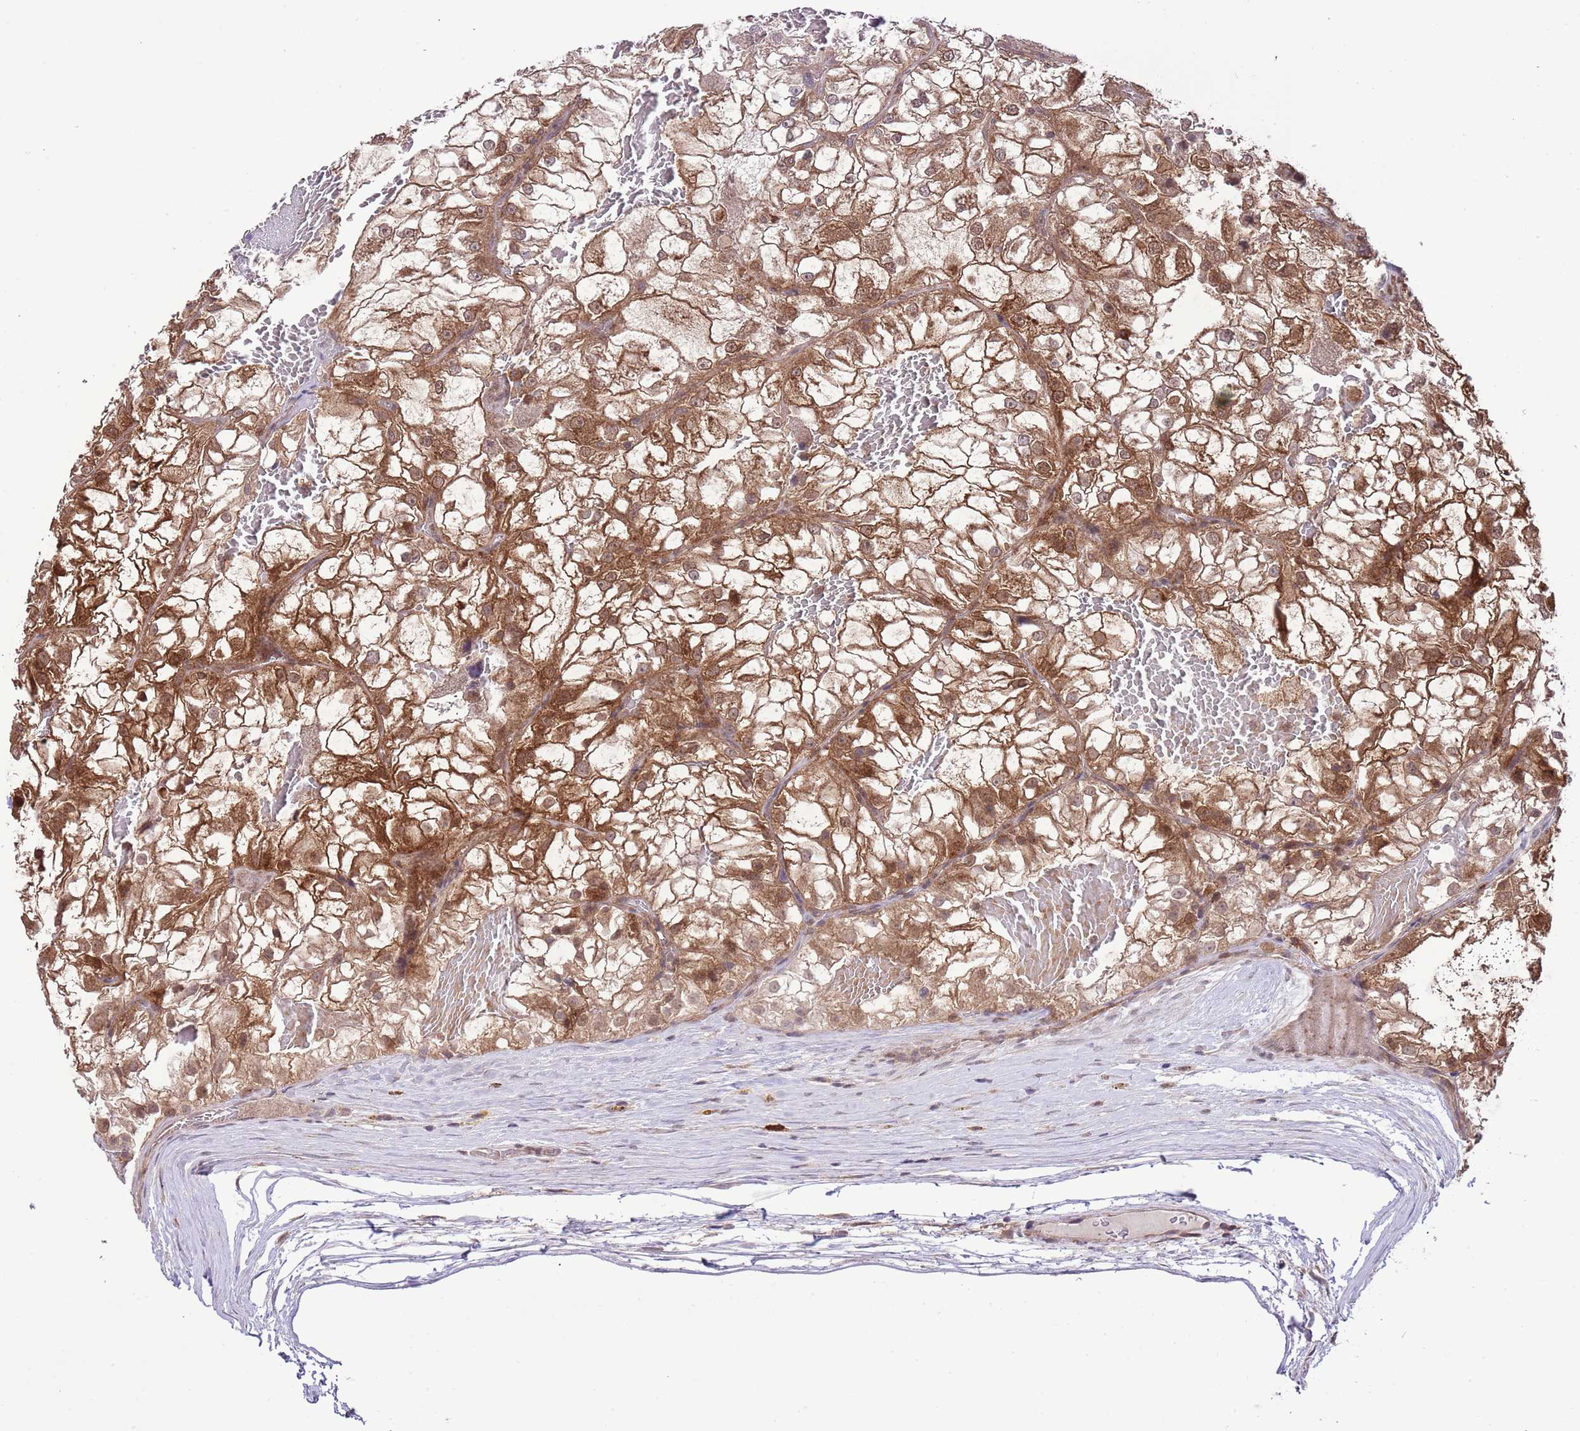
{"staining": {"intensity": "strong", "quantity": "25%-75%", "location": "cytoplasmic/membranous"}, "tissue": "renal cancer", "cell_type": "Tumor cells", "image_type": "cancer", "snomed": [{"axis": "morphology", "description": "Adenocarcinoma, NOS"}, {"axis": "topography", "description": "Kidney"}], "caption": "Immunohistochemistry (DAB) staining of adenocarcinoma (renal) demonstrates strong cytoplasmic/membranous protein staining in about 25%-75% of tumor cells.", "gene": "HDHD2", "patient": {"sex": "female", "age": 72}}